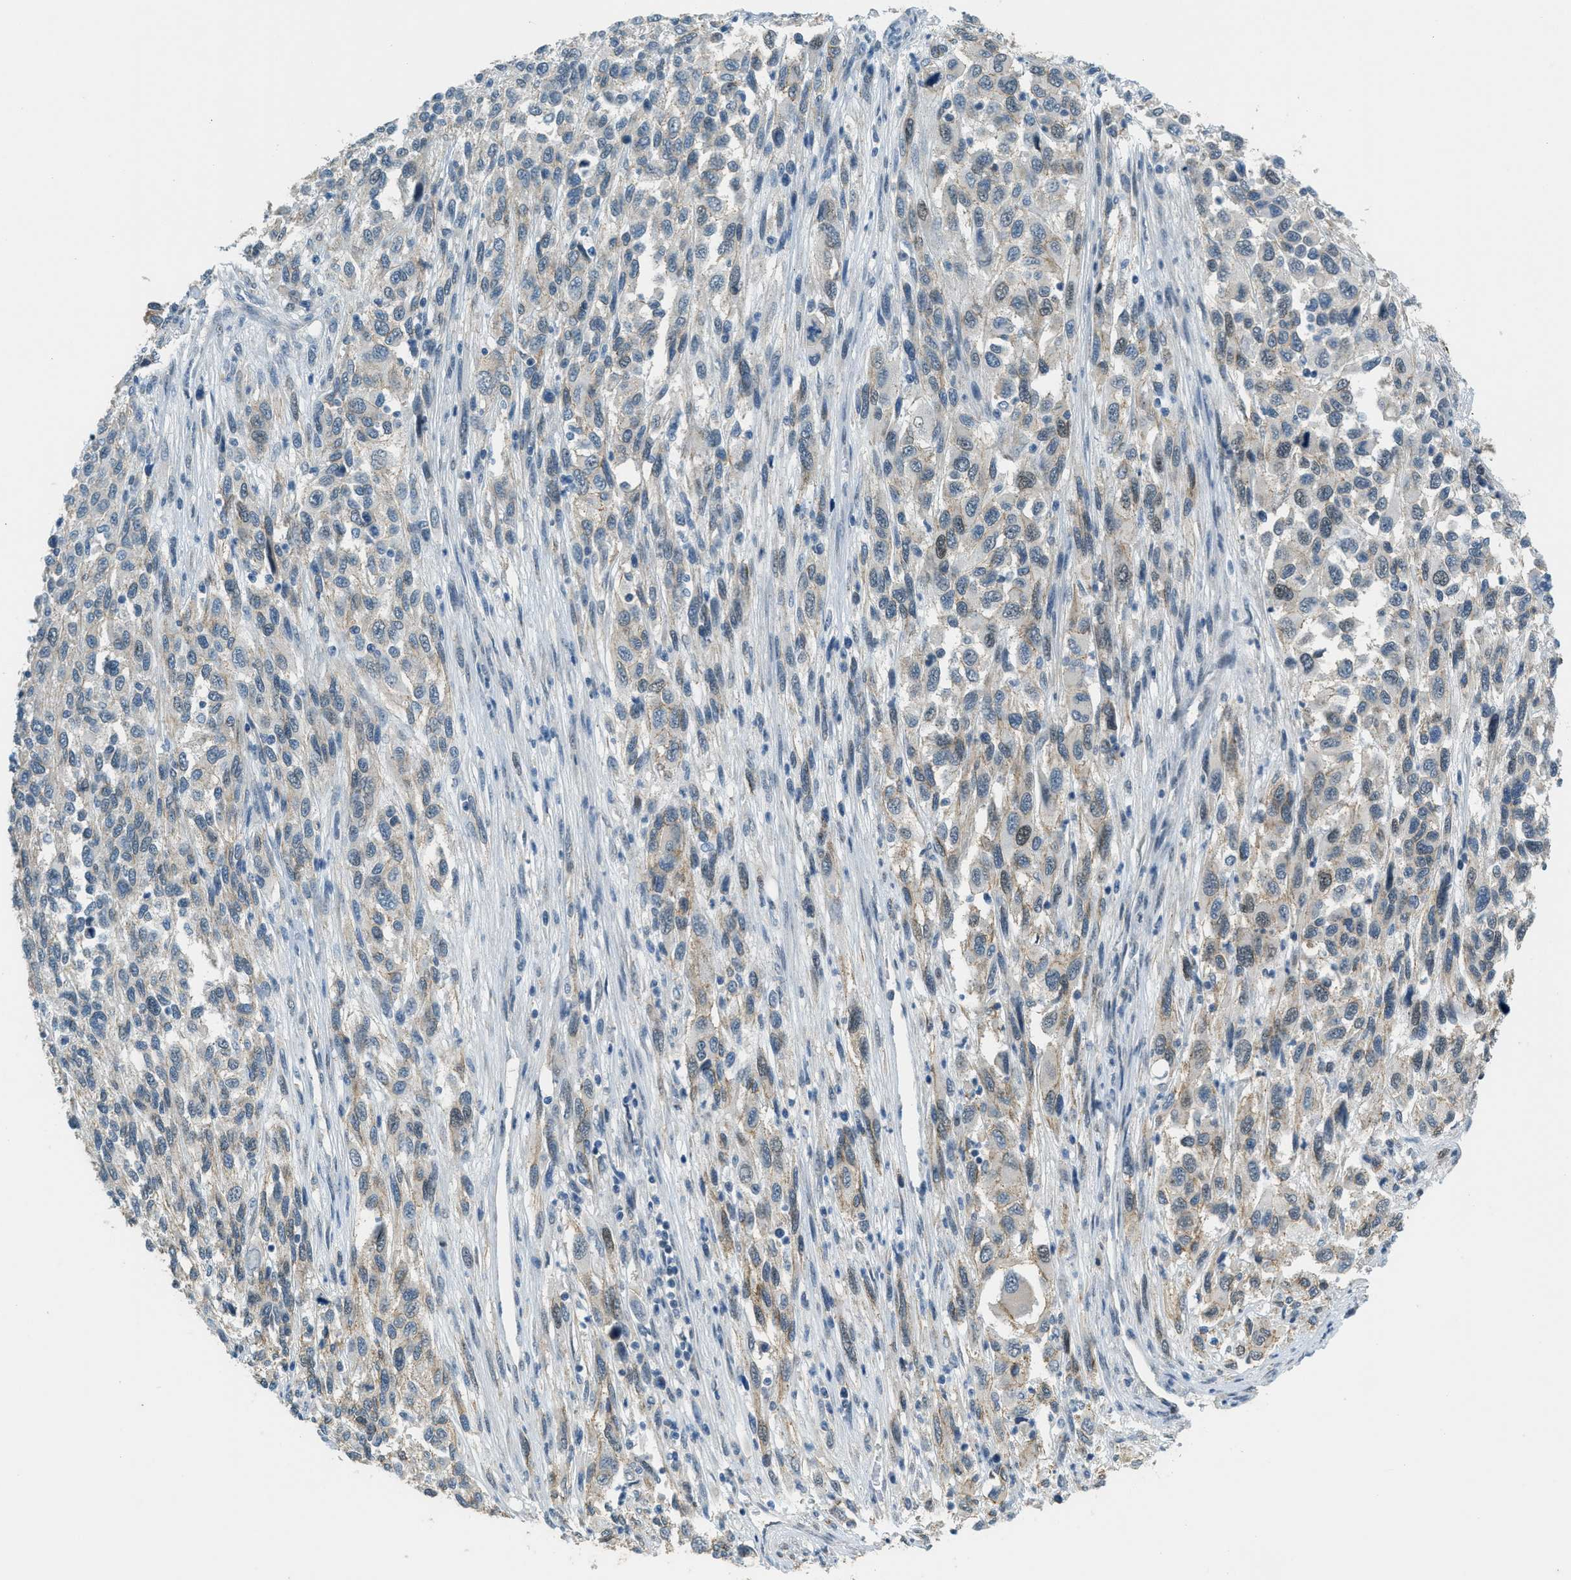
{"staining": {"intensity": "weak", "quantity": "<25%", "location": "cytoplasmic/membranous"}, "tissue": "melanoma", "cell_type": "Tumor cells", "image_type": "cancer", "snomed": [{"axis": "morphology", "description": "Malignant melanoma, Metastatic site"}, {"axis": "topography", "description": "Lymph node"}], "caption": "An IHC image of malignant melanoma (metastatic site) is shown. There is no staining in tumor cells of malignant melanoma (metastatic site).", "gene": "TCF3", "patient": {"sex": "male", "age": 61}}